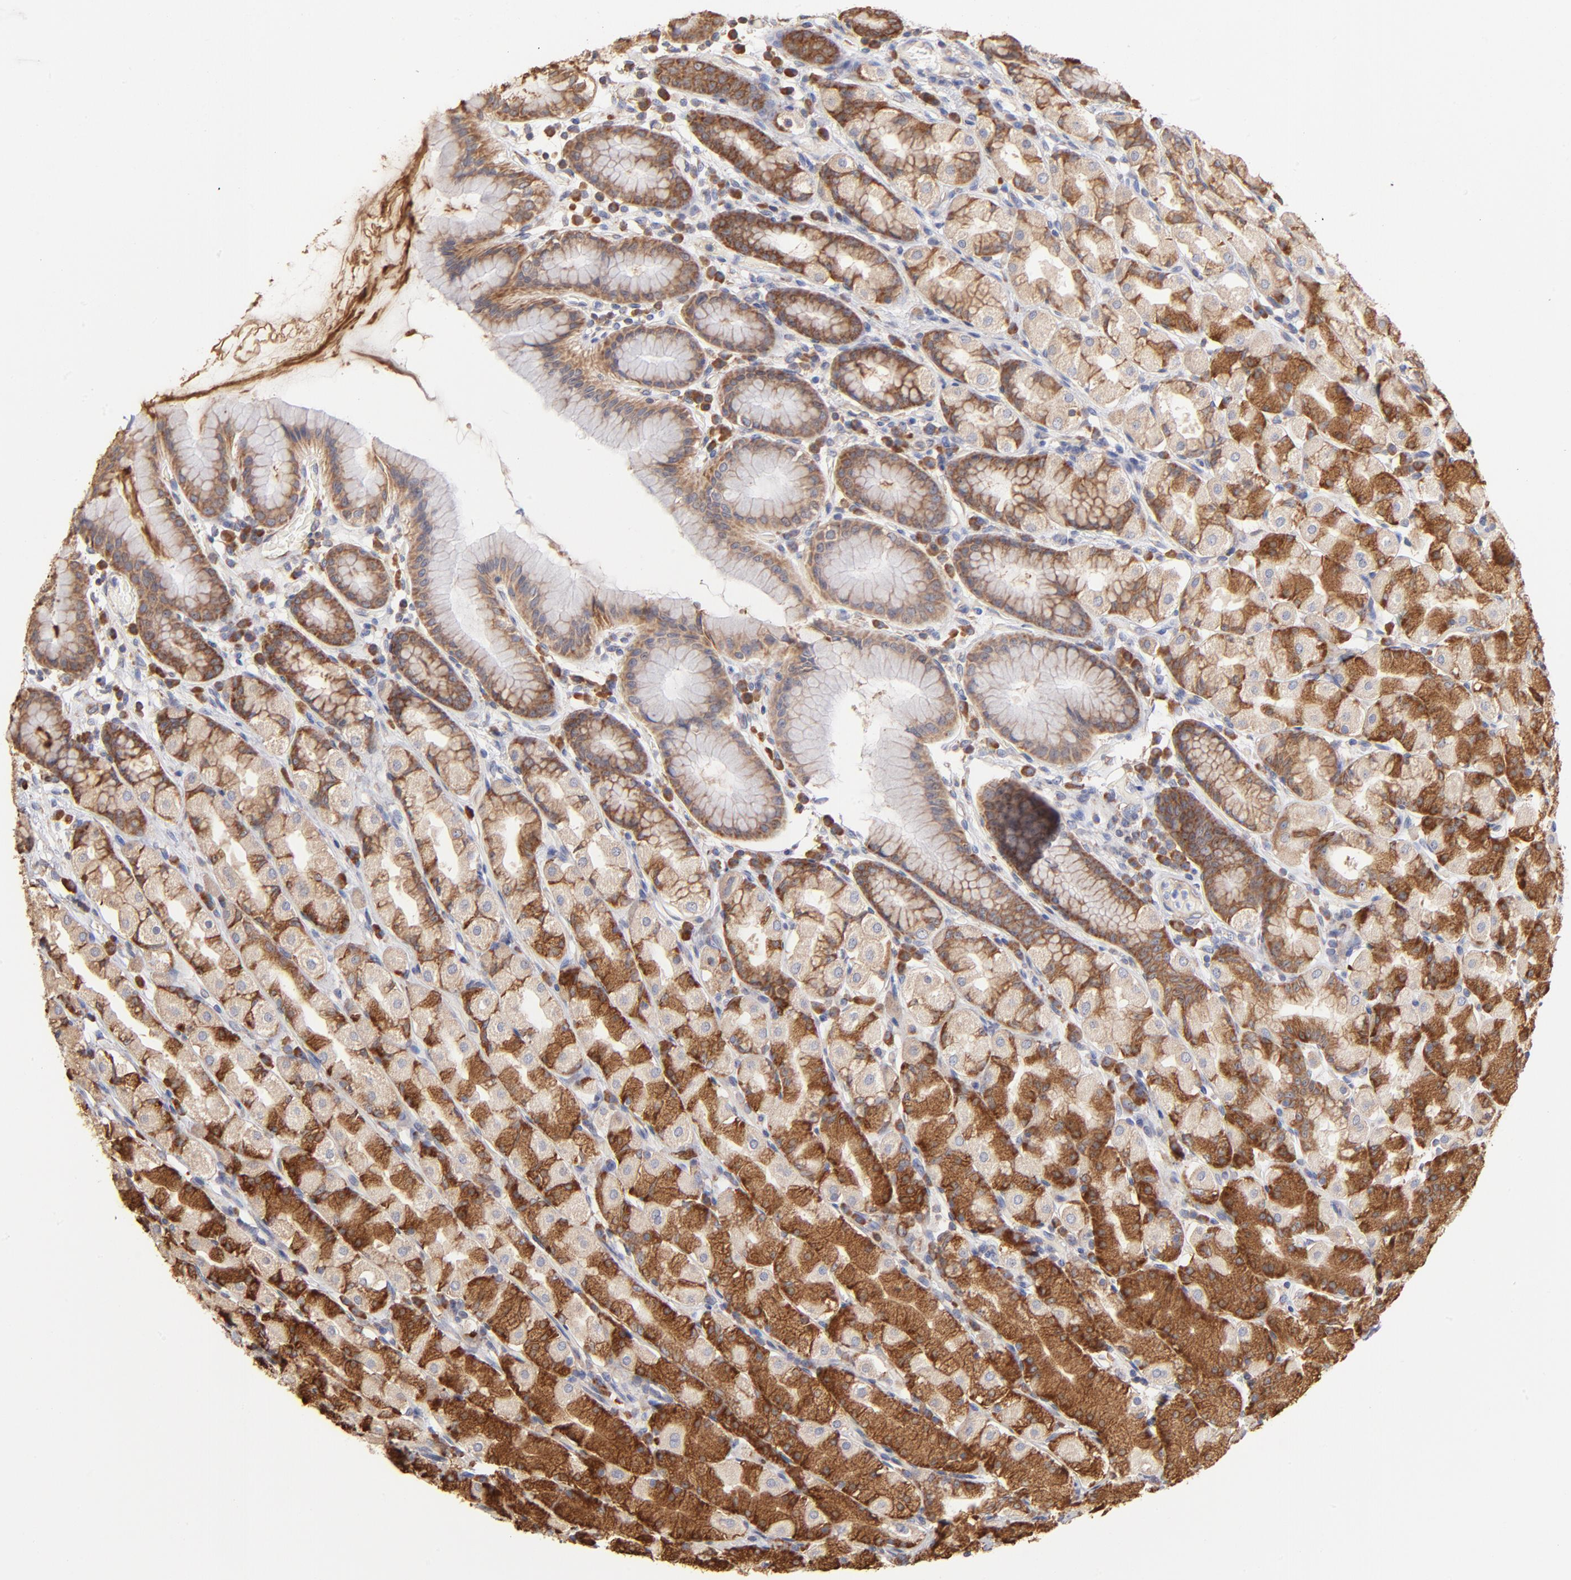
{"staining": {"intensity": "strong", "quantity": "25%-75%", "location": "cytoplasmic/membranous"}, "tissue": "stomach", "cell_type": "Glandular cells", "image_type": "normal", "snomed": [{"axis": "morphology", "description": "Normal tissue, NOS"}, {"axis": "topography", "description": "Stomach, upper"}], "caption": "Immunohistochemical staining of normal stomach exhibits strong cytoplasmic/membranous protein positivity in about 25%-75% of glandular cells. (DAB IHC with brightfield microscopy, high magnification).", "gene": "RPL9", "patient": {"sex": "male", "age": 68}}